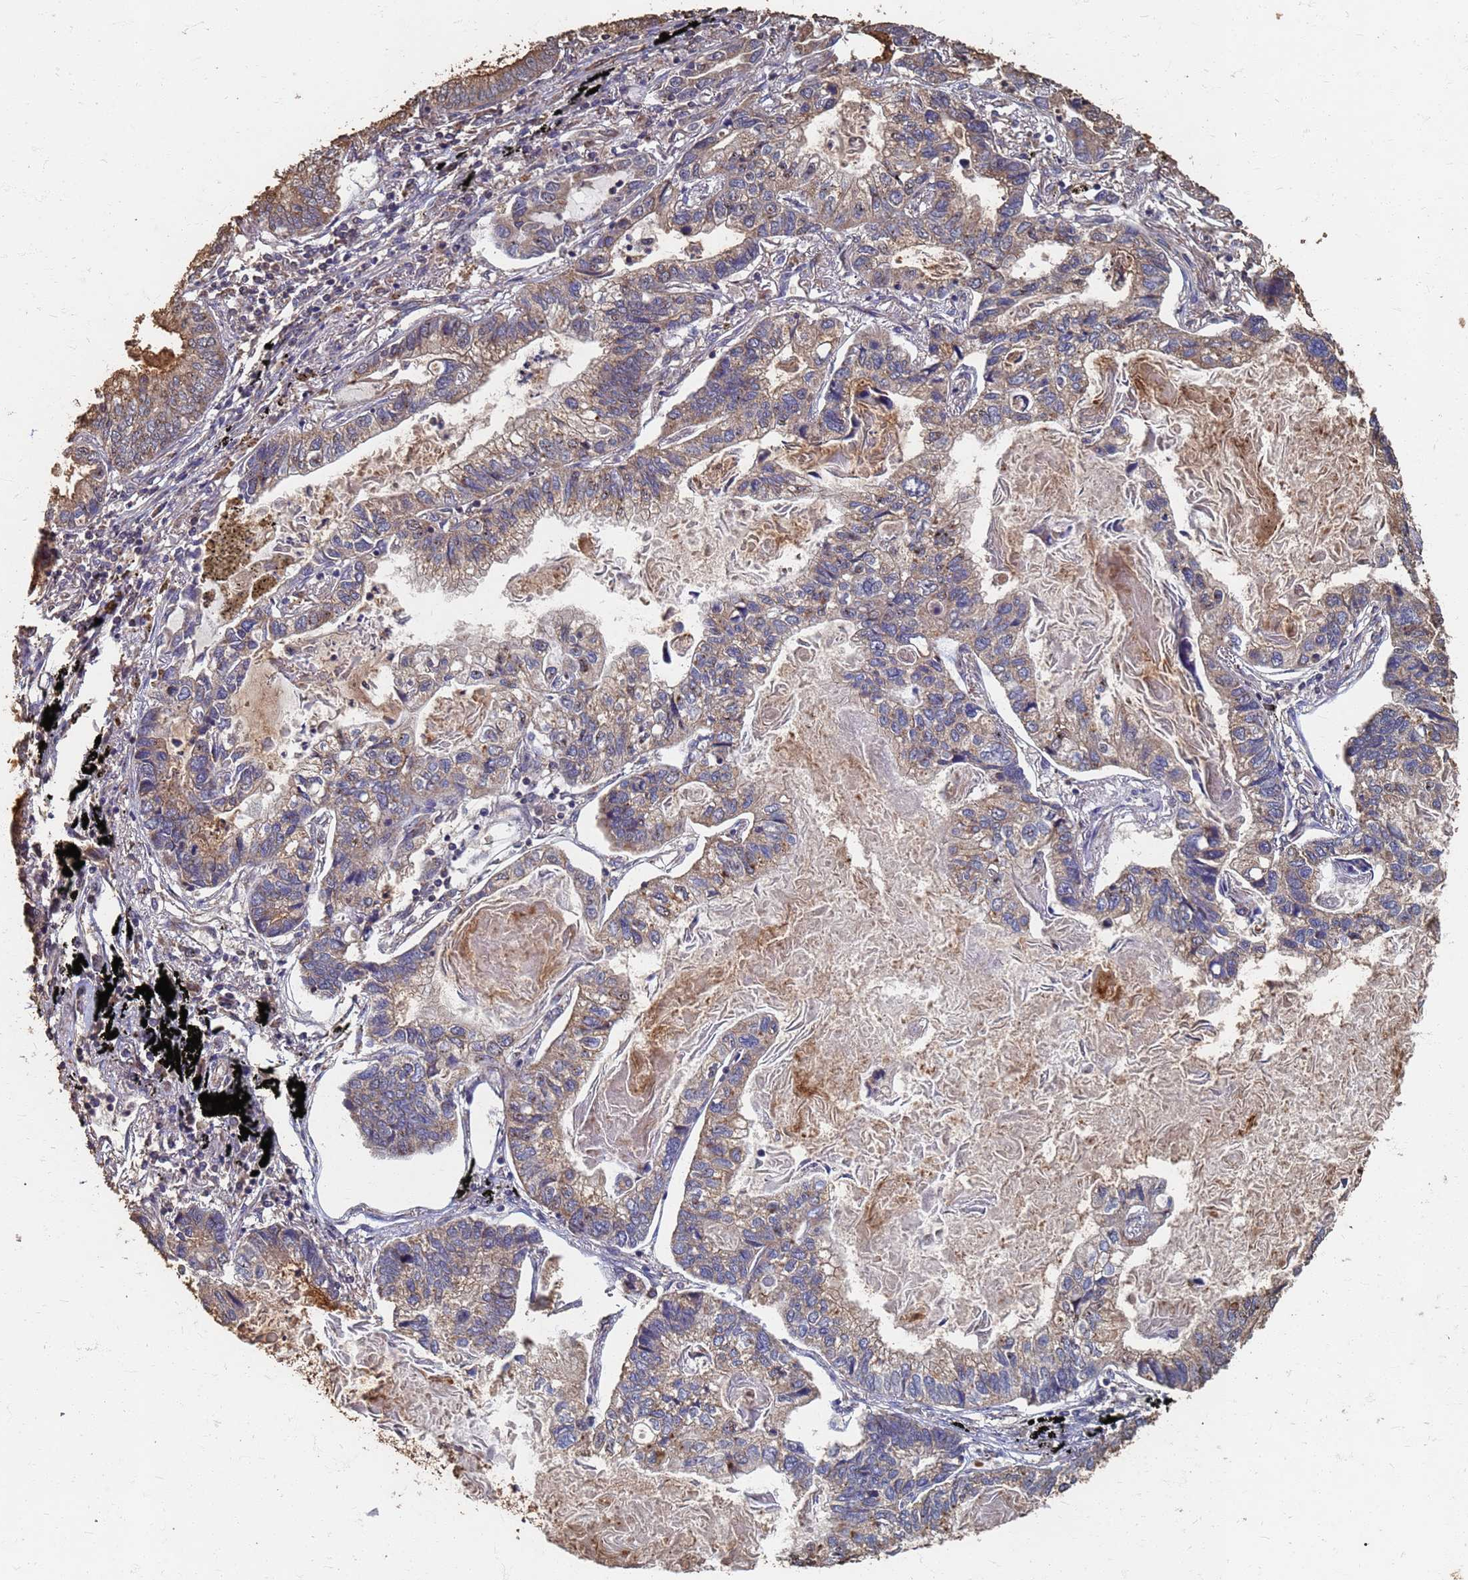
{"staining": {"intensity": "weak", "quantity": "25%-75%", "location": "cytoplasmic/membranous"}, "tissue": "lung cancer", "cell_type": "Tumor cells", "image_type": "cancer", "snomed": [{"axis": "morphology", "description": "Adenocarcinoma, NOS"}, {"axis": "topography", "description": "Lung"}], "caption": "The micrograph reveals immunohistochemical staining of lung cancer (adenocarcinoma). There is weak cytoplasmic/membranous staining is seen in about 25%-75% of tumor cells.", "gene": "DPH5", "patient": {"sex": "male", "age": 67}}